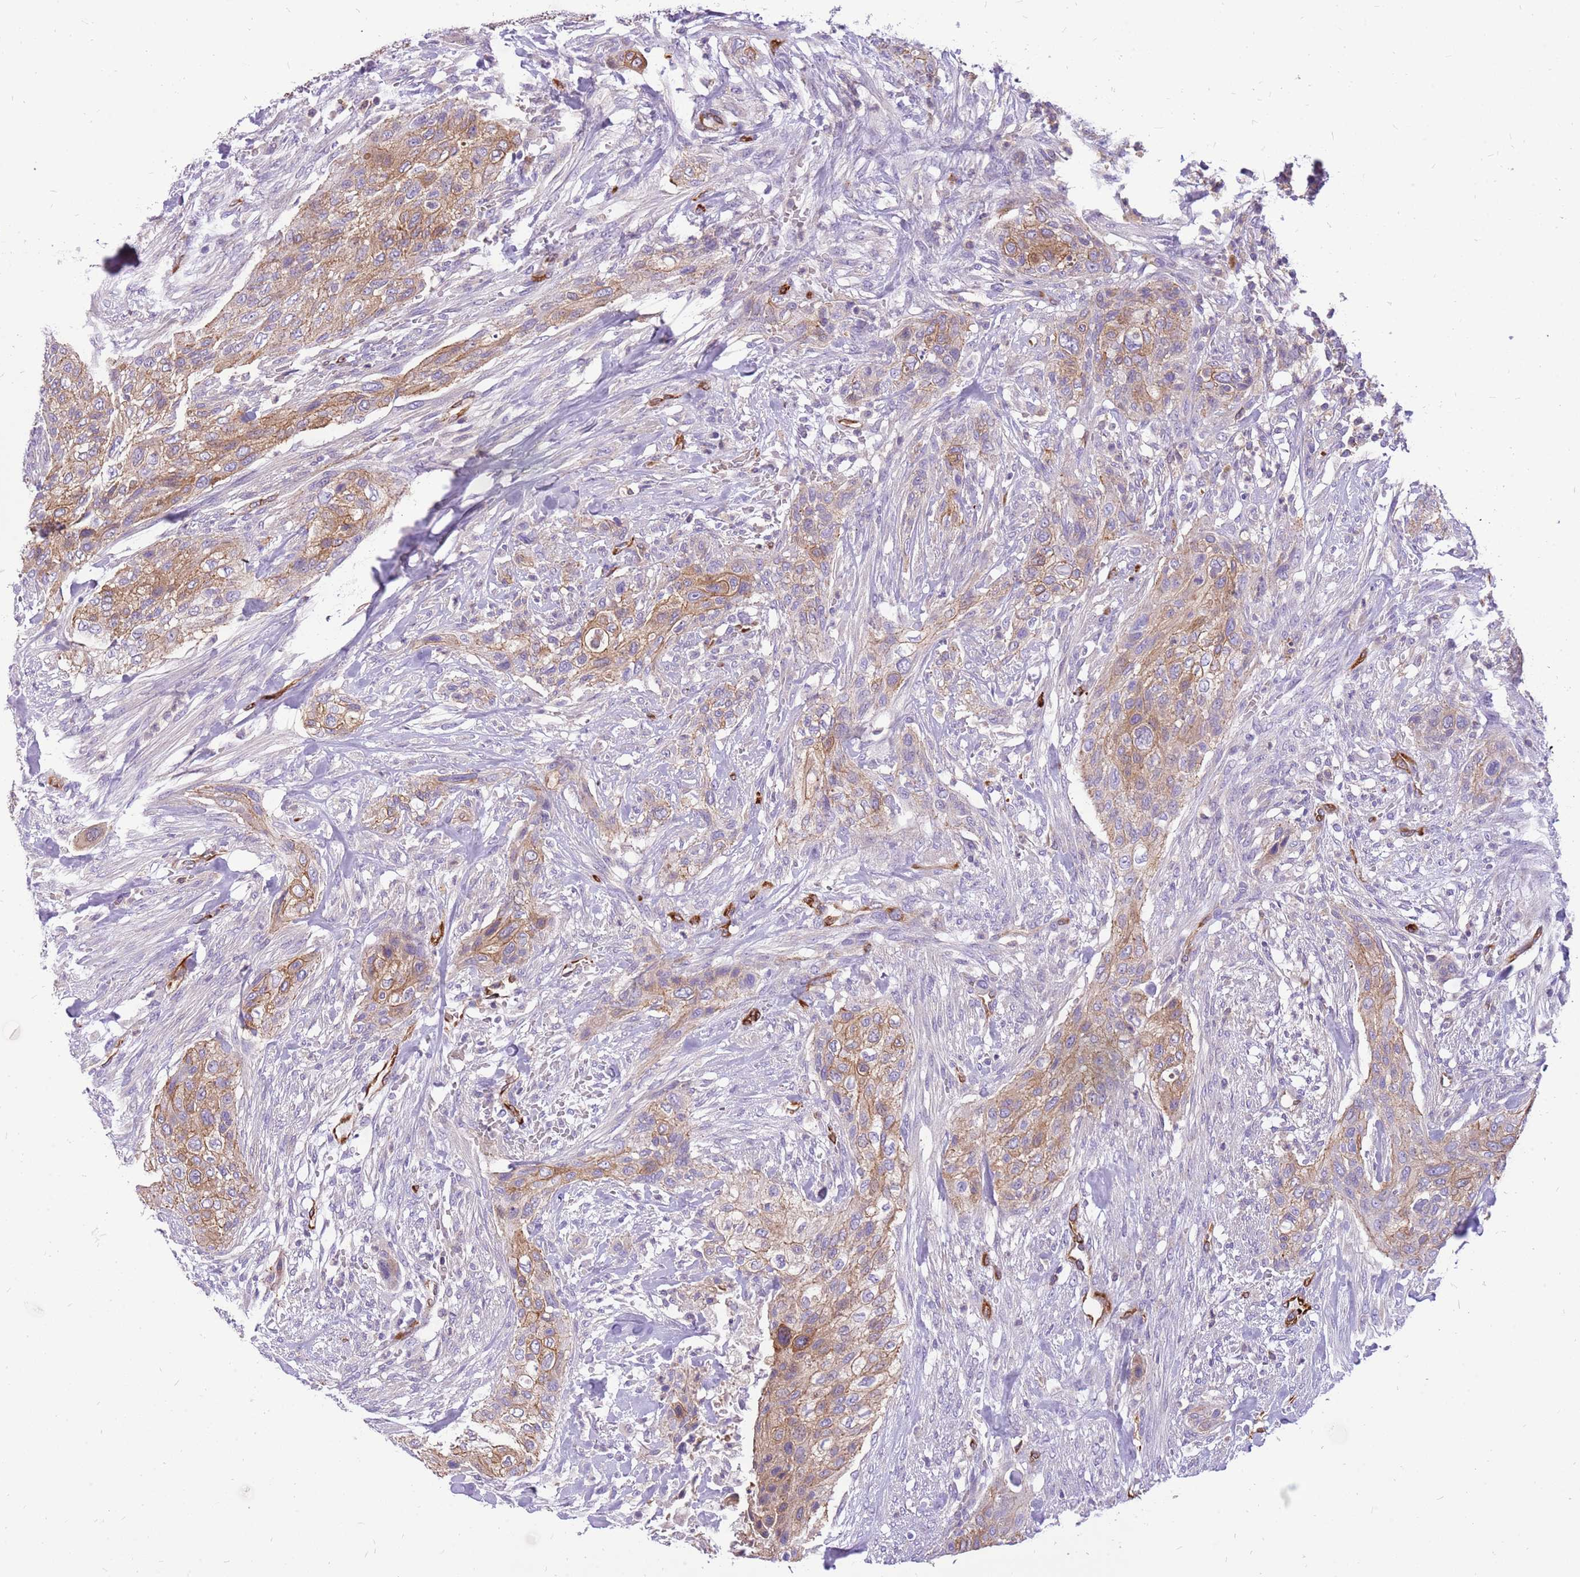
{"staining": {"intensity": "moderate", "quantity": ">75%", "location": "cytoplasmic/membranous"}, "tissue": "urothelial cancer", "cell_type": "Tumor cells", "image_type": "cancer", "snomed": [{"axis": "morphology", "description": "Urothelial carcinoma, High grade"}, {"axis": "topography", "description": "Urinary bladder"}], "caption": "Immunohistochemical staining of human urothelial carcinoma (high-grade) exhibits medium levels of moderate cytoplasmic/membranous positivity in approximately >75% of tumor cells.", "gene": "WDR90", "patient": {"sex": "male", "age": 35}}